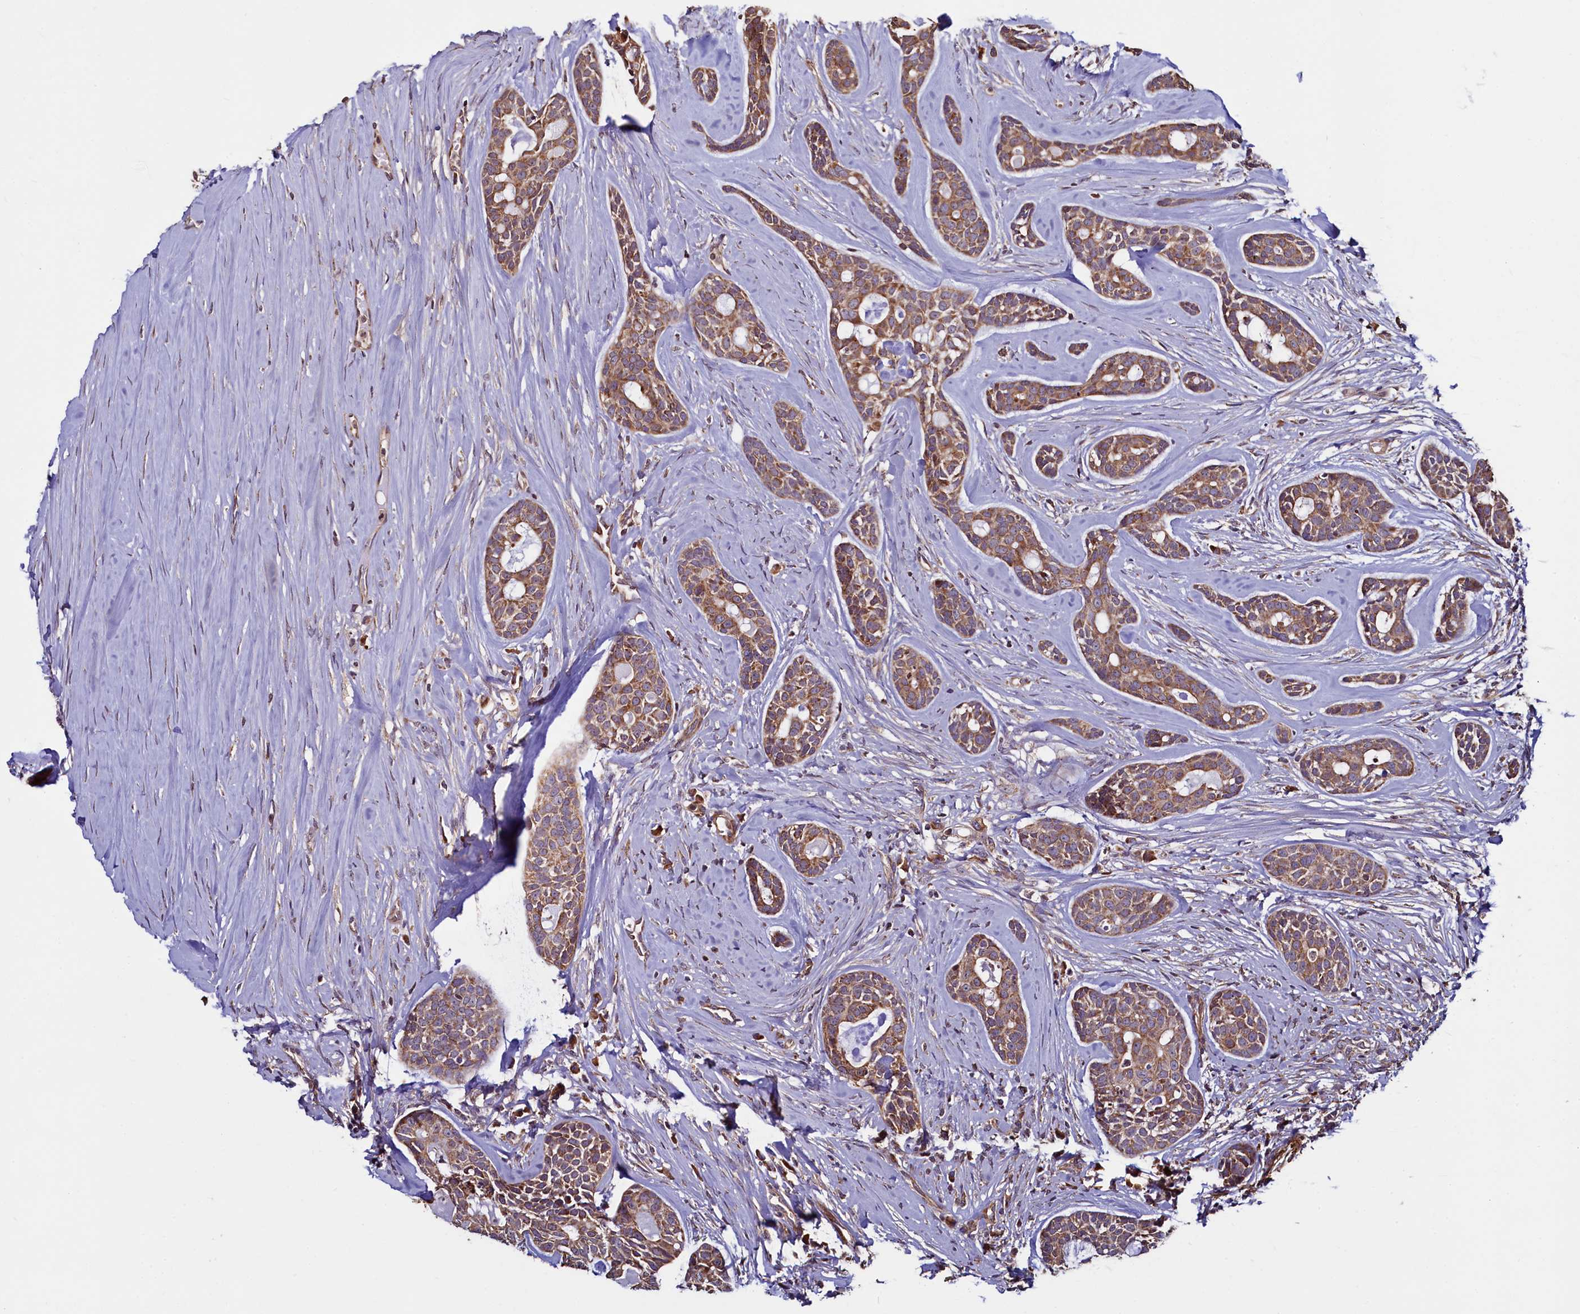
{"staining": {"intensity": "moderate", "quantity": ">75%", "location": "cytoplasmic/membranous"}, "tissue": "head and neck cancer", "cell_type": "Tumor cells", "image_type": "cancer", "snomed": [{"axis": "morphology", "description": "Adenocarcinoma, NOS"}, {"axis": "topography", "description": "Subcutis"}, {"axis": "topography", "description": "Head-Neck"}], "caption": "A medium amount of moderate cytoplasmic/membranous expression is seen in approximately >75% of tumor cells in head and neck cancer (adenocarcinoma) tissue.", "gene": "RBFA", "patient": {"sex": "female", "age": 73}}